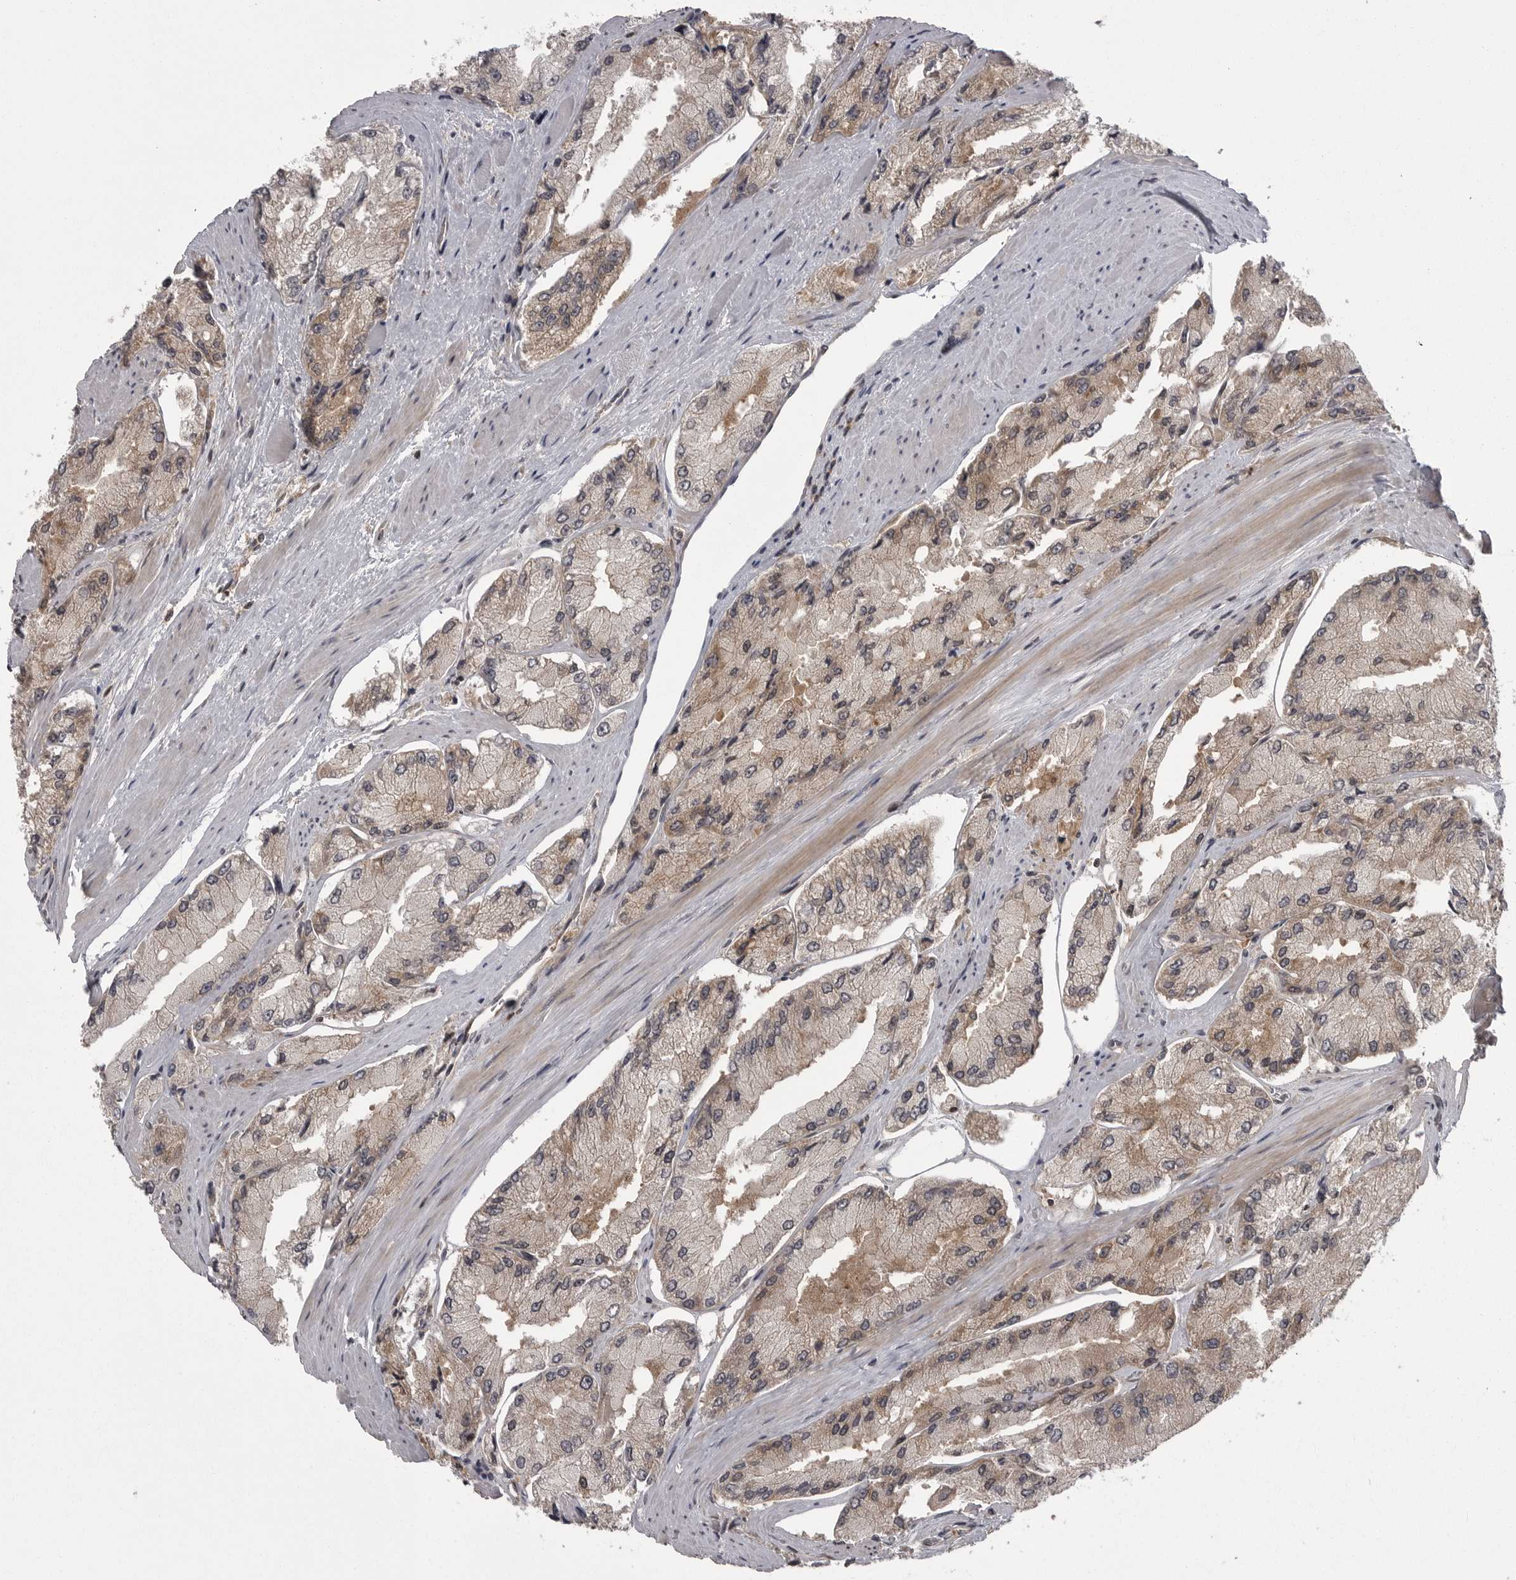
{"staining": {"intensity": "weak", "quantity": ">75%", "location": "cytoplasmic/membranous"}, "tissue": "prostate cancer", "cell_type": "Tumor cells", "image_type": "cancer", "snomed": [{"axis": "morphology", "description": "Adenocarcinoma, High grade"}, {"axis": "topography", "description": "Prostate"}], "caption": "Weak cytoplasmic/membranous protein expression is identified in approximately >75% of tumor cells in prostate cancer (high-grade adenocarcinoma). (DAB IHC, brown staining for protein, blue staining for nuclei).", "gene": "STK24", "patient": {"sex": "male", "age": 58}}